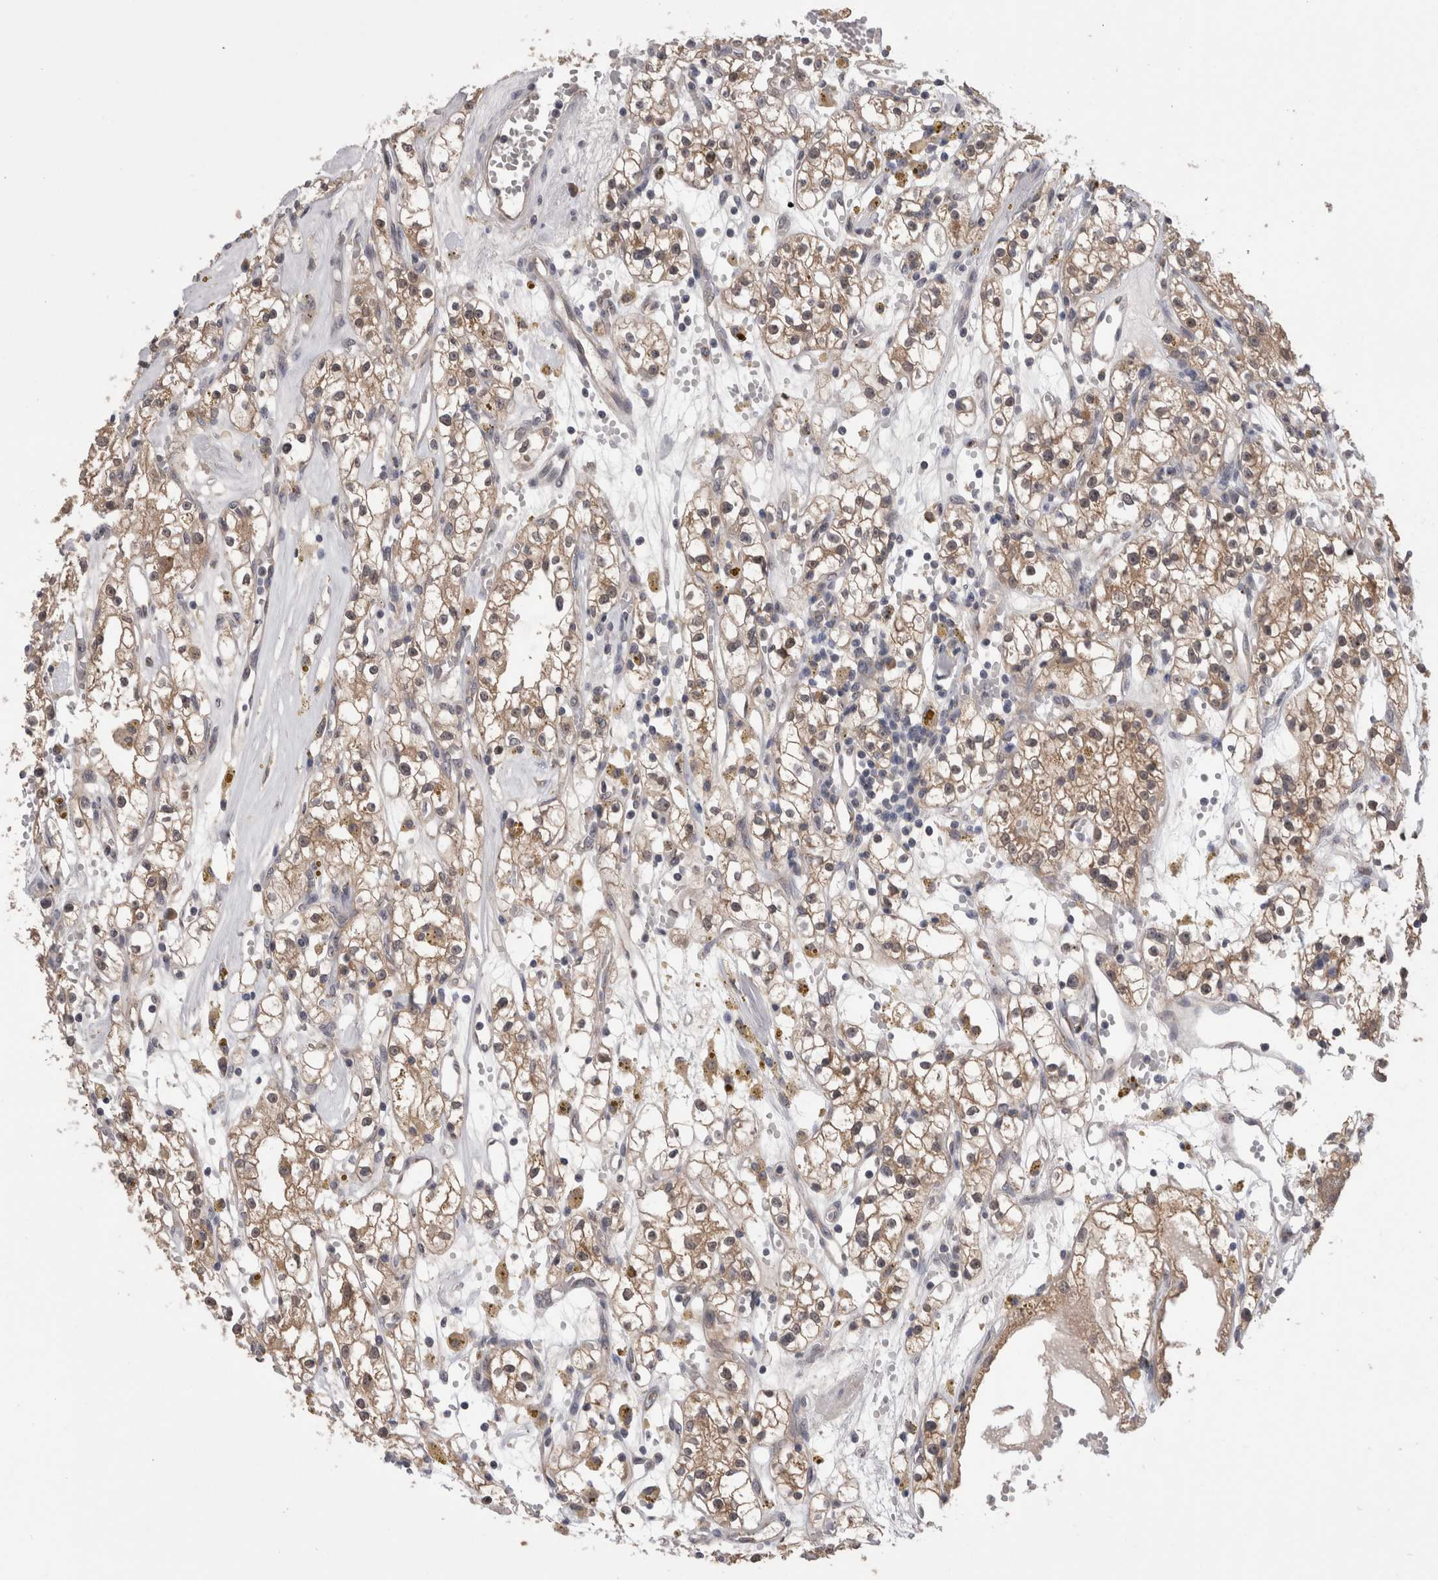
{"staining": {"intensity": "weak", "quantity": ">75%", "location": "cytoplasmic/membranous"}, "tissue": "renal cancer", "cell_type": "Tumor cells", "image_type": "cancer", "snomed": [{"axis": "morphology", "description": "Adenocarcinoma, NOS"}, {"axis": "topography", "description": "Kidney"}], "caption": "Renal cancer was stained to show a protein in brown. There is low levels of weak cytoplasmic/membranous staining in about >75% of tumor cells.", "gene": "DCTN6", "patient": {"sex": "male", "age": 56}}